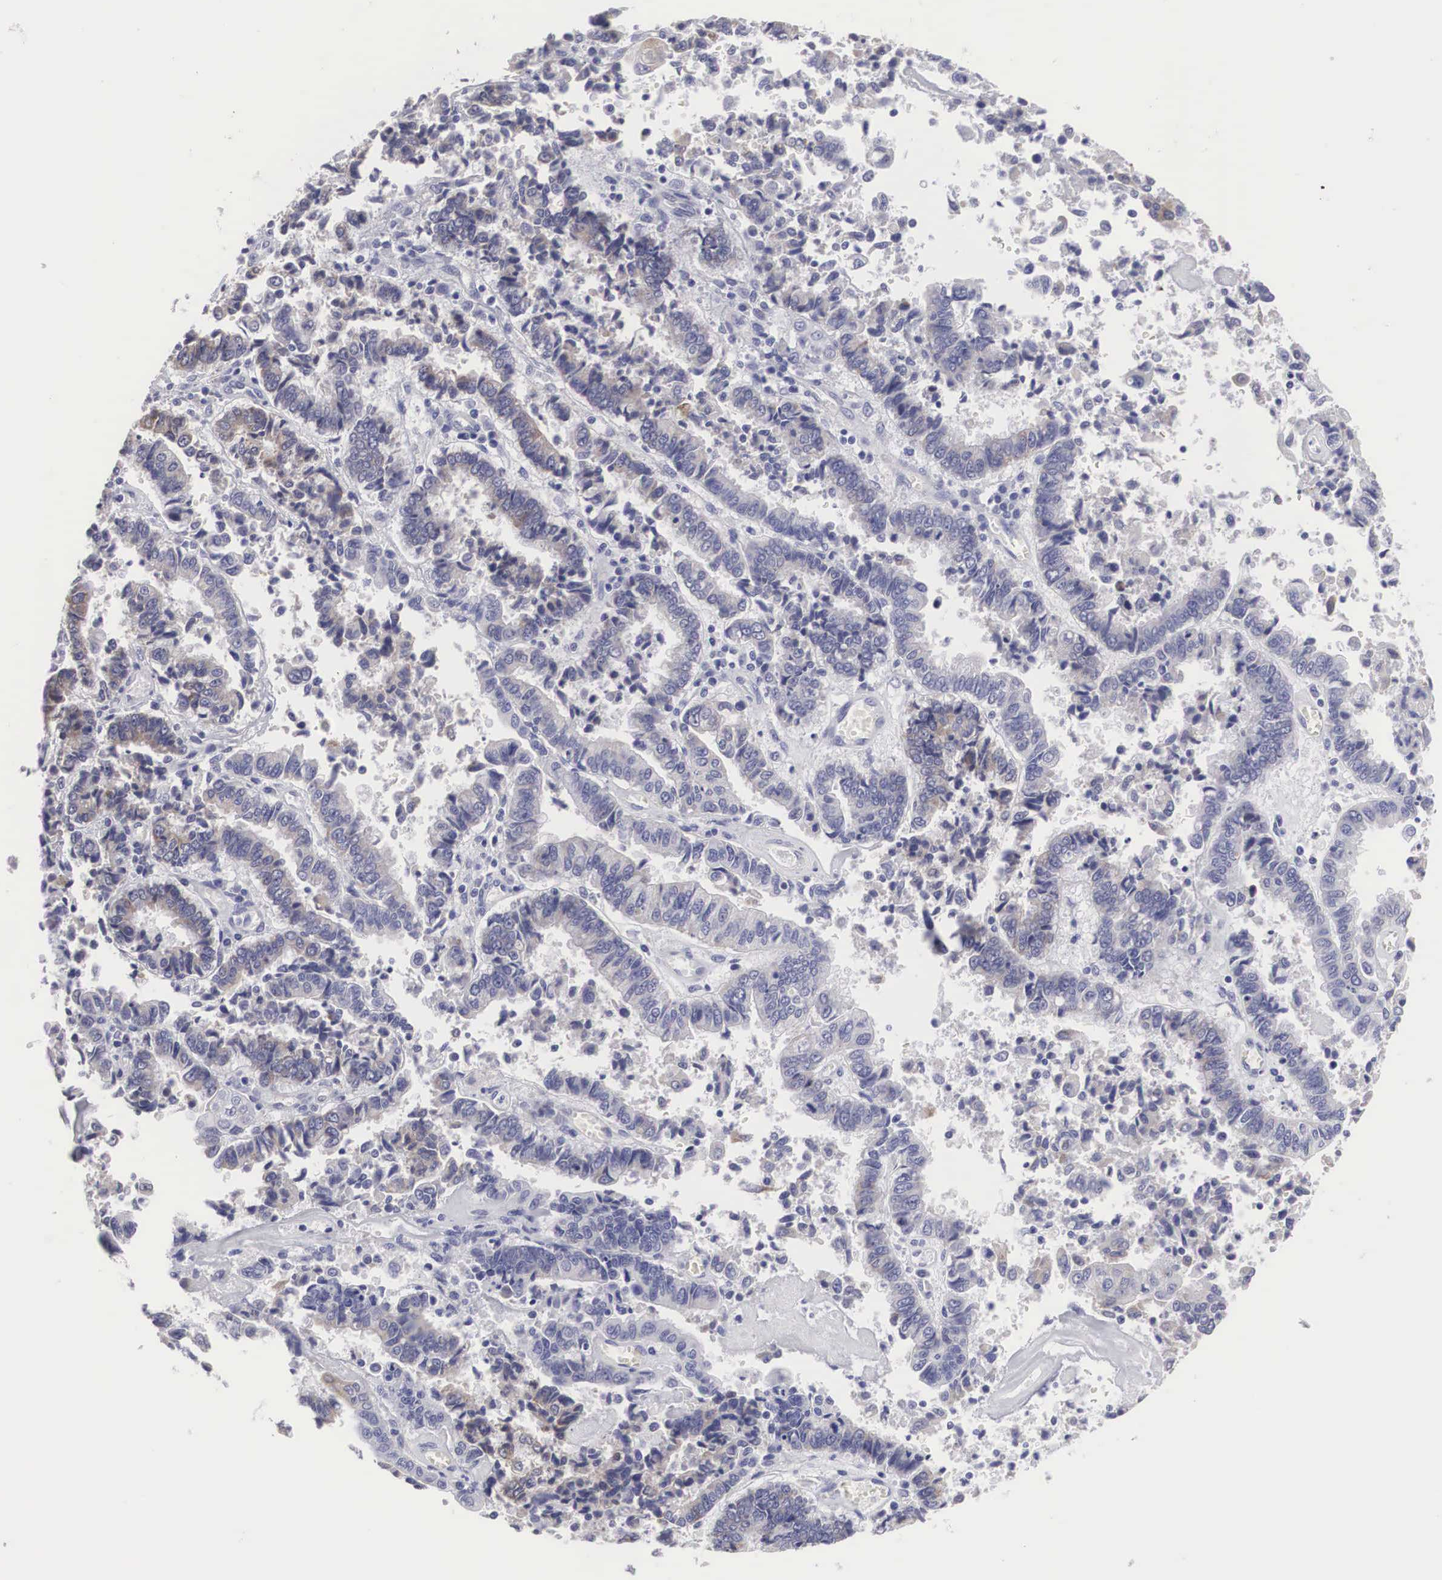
{"staining": {"intensity": "weak", "quantity": "25%-75%", "location": "cytoplasmic/membranous"}, "tissue": "endometrial cancer", "cell_type": "Tumor cells", "image_type": "cancer", "snomed": [{"axis": "morphology", "description": "Adenocarcinoma, NOS"}, {"axis": "topography", "description": "Endometrium"}], "caption": "Protein expression analysis of human endometrial cancer reveals weak cytoplasmic/membranous positivity in about 25%-75% of tumor cells. Immunohistochemistry stains the protein in brown and the nuclei are stained blue.", "gene": "ARMCX3", "patient": {"sex": "female", "age": 75}}